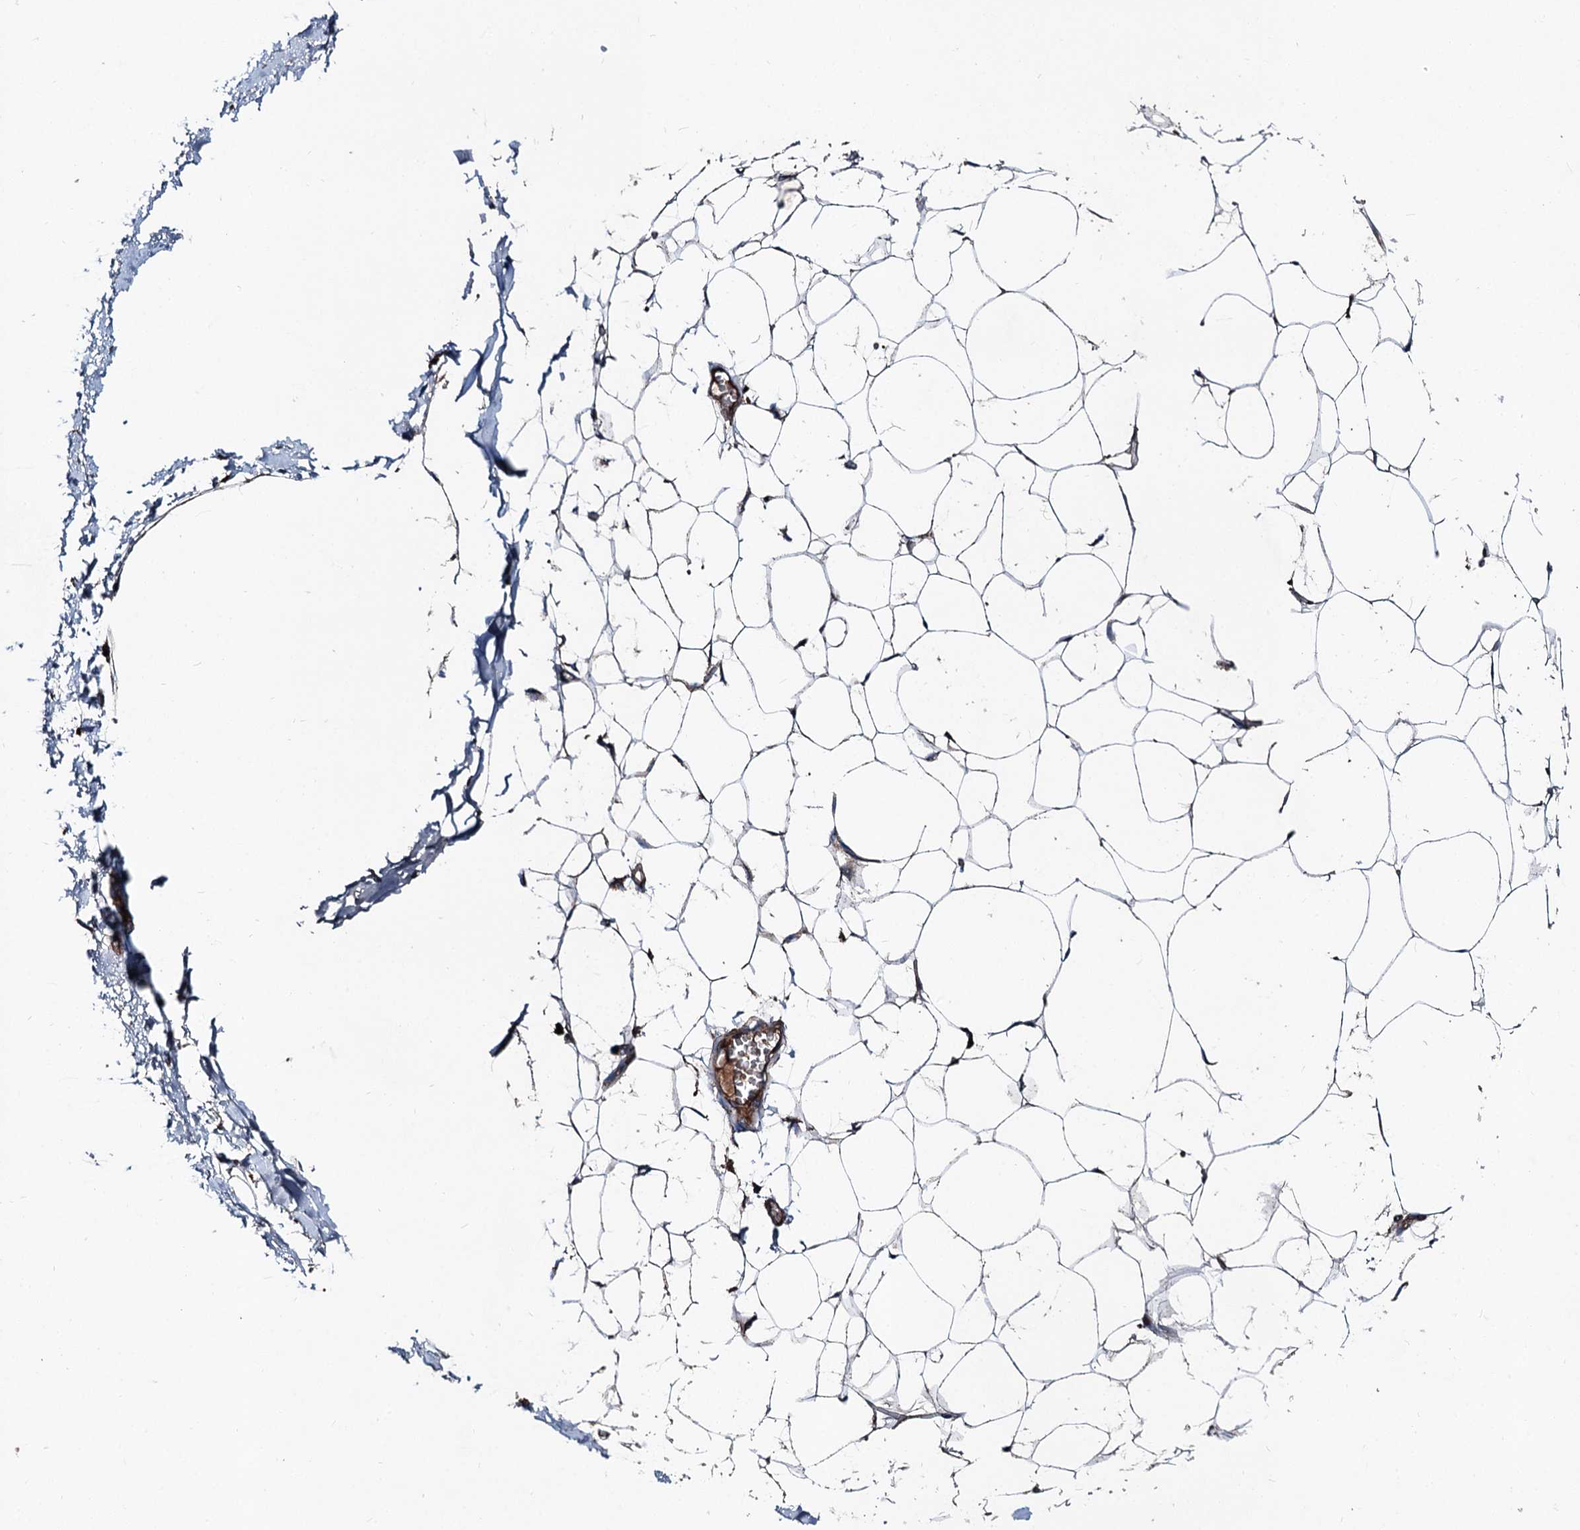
{"staining": {"intensity": "moderate", "quantity": "25%-75%", "location": "cytoplasmic/membranous"}, "tissue": "breast", "cell_type": "Adipocytes", "image_type": "normal", "snomed": [{"axis": "morphology", "description": "Normal tissue, NOS"}, {"axis": "topography", "description": "Breast"}], "caption": "Immunohistochemistry (IHC) micrograph of unremarkable human breast stained for a protein (brown), which exhibits medium levels of moderate cytoplasmic/membranous expression in approximately 25%-75% of adipocytes.", "gene": "DDIAS", "patient": {"sex": "female", "age": 27}}